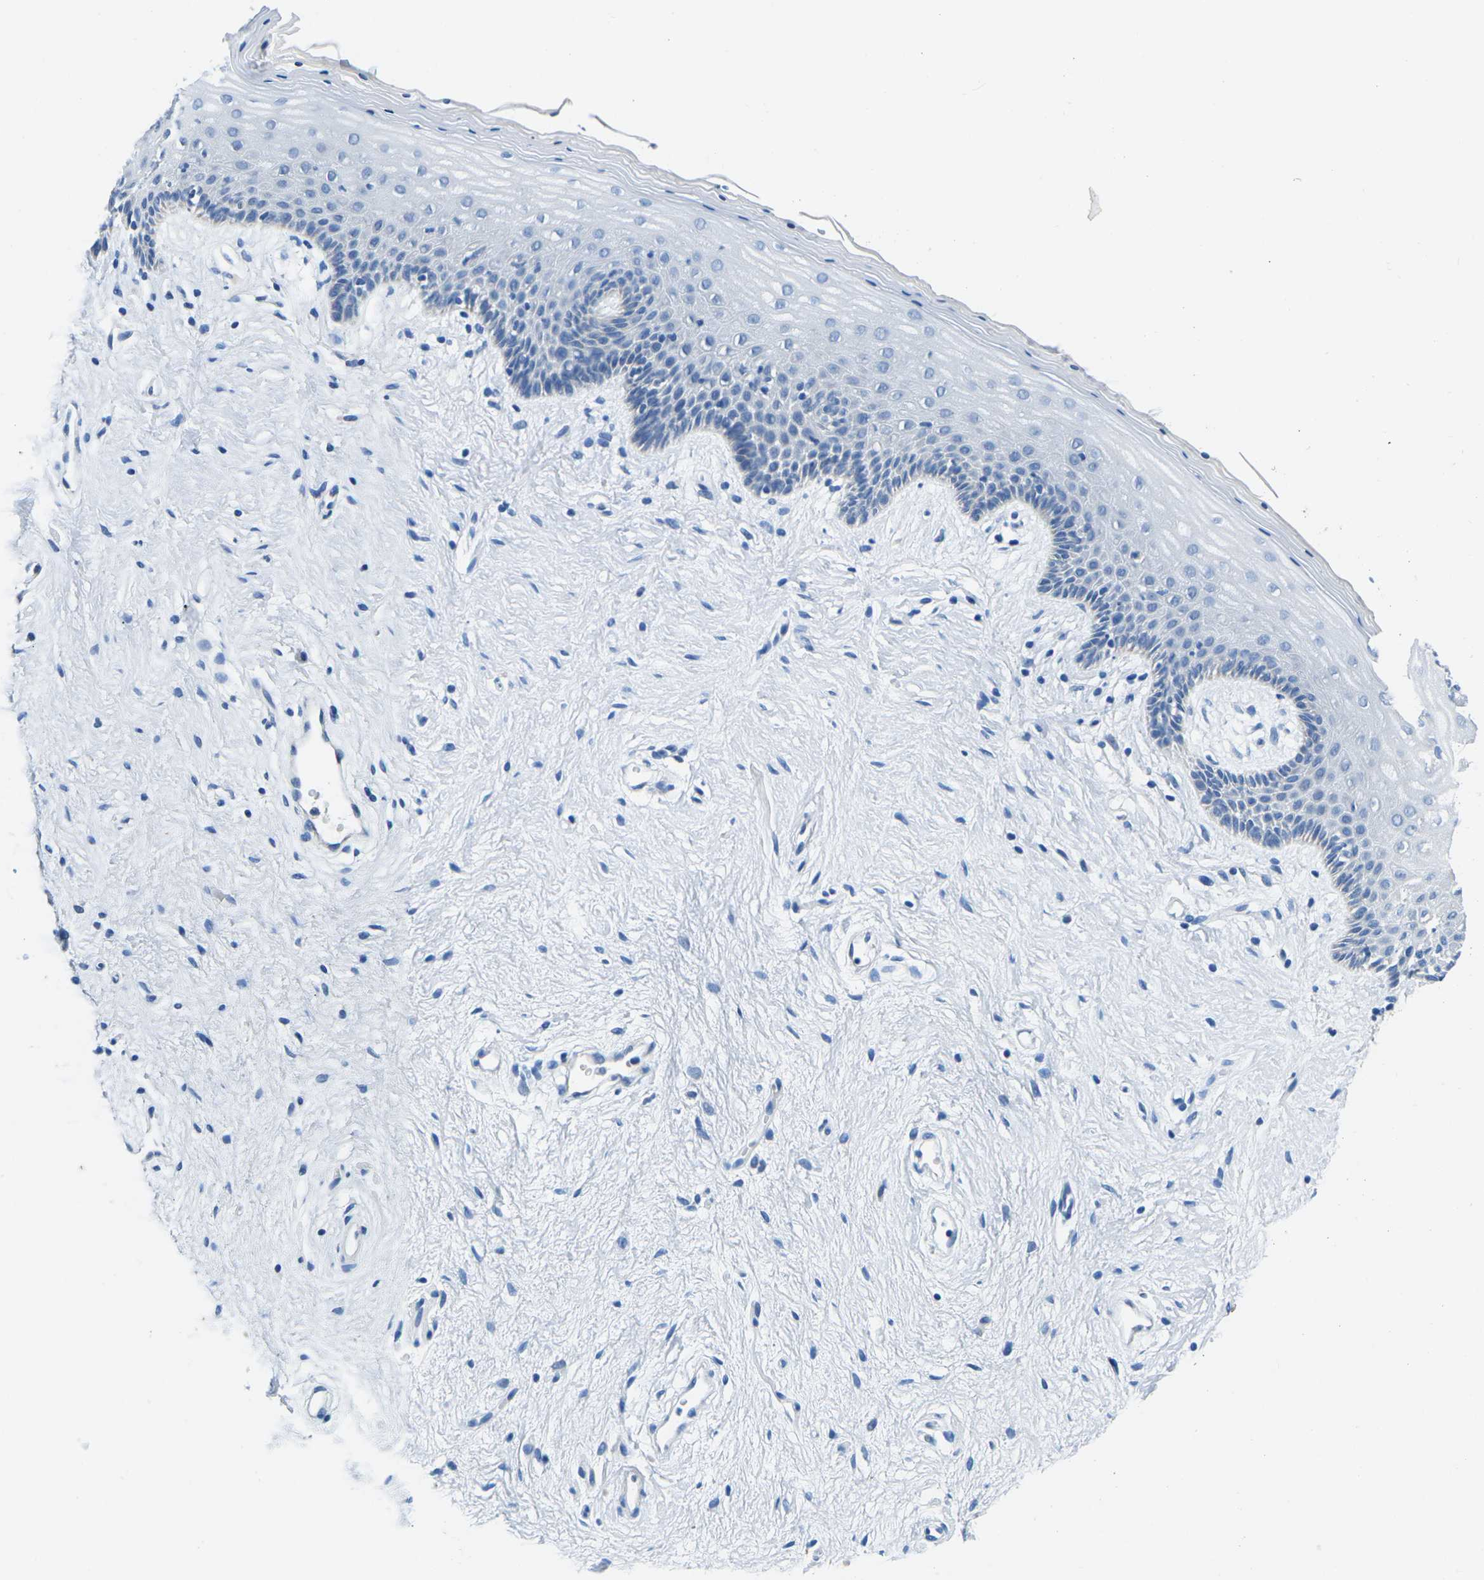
{"staining": {"intensity": "negative", "quantity": "none", "location": "none"}, "tissue": "vagina", "cell_type": "Squamous epithelial cells", "image_type": "normal", "snomed": [{"axis": "morphology", "description": "Normal tissue, NOS"}, {"axis": "topography", "description": "Vagina"}], "caption": "The histopathology image exhibits no staining of squamous epithelial cells in normal vagina. Brightfield microscopy of IHC stained with DAB (brown) and hematoxylin (blue), captured at high magnification.", "gene": "TM6SF1", "patient": {"sex": "female", "age": 44}}